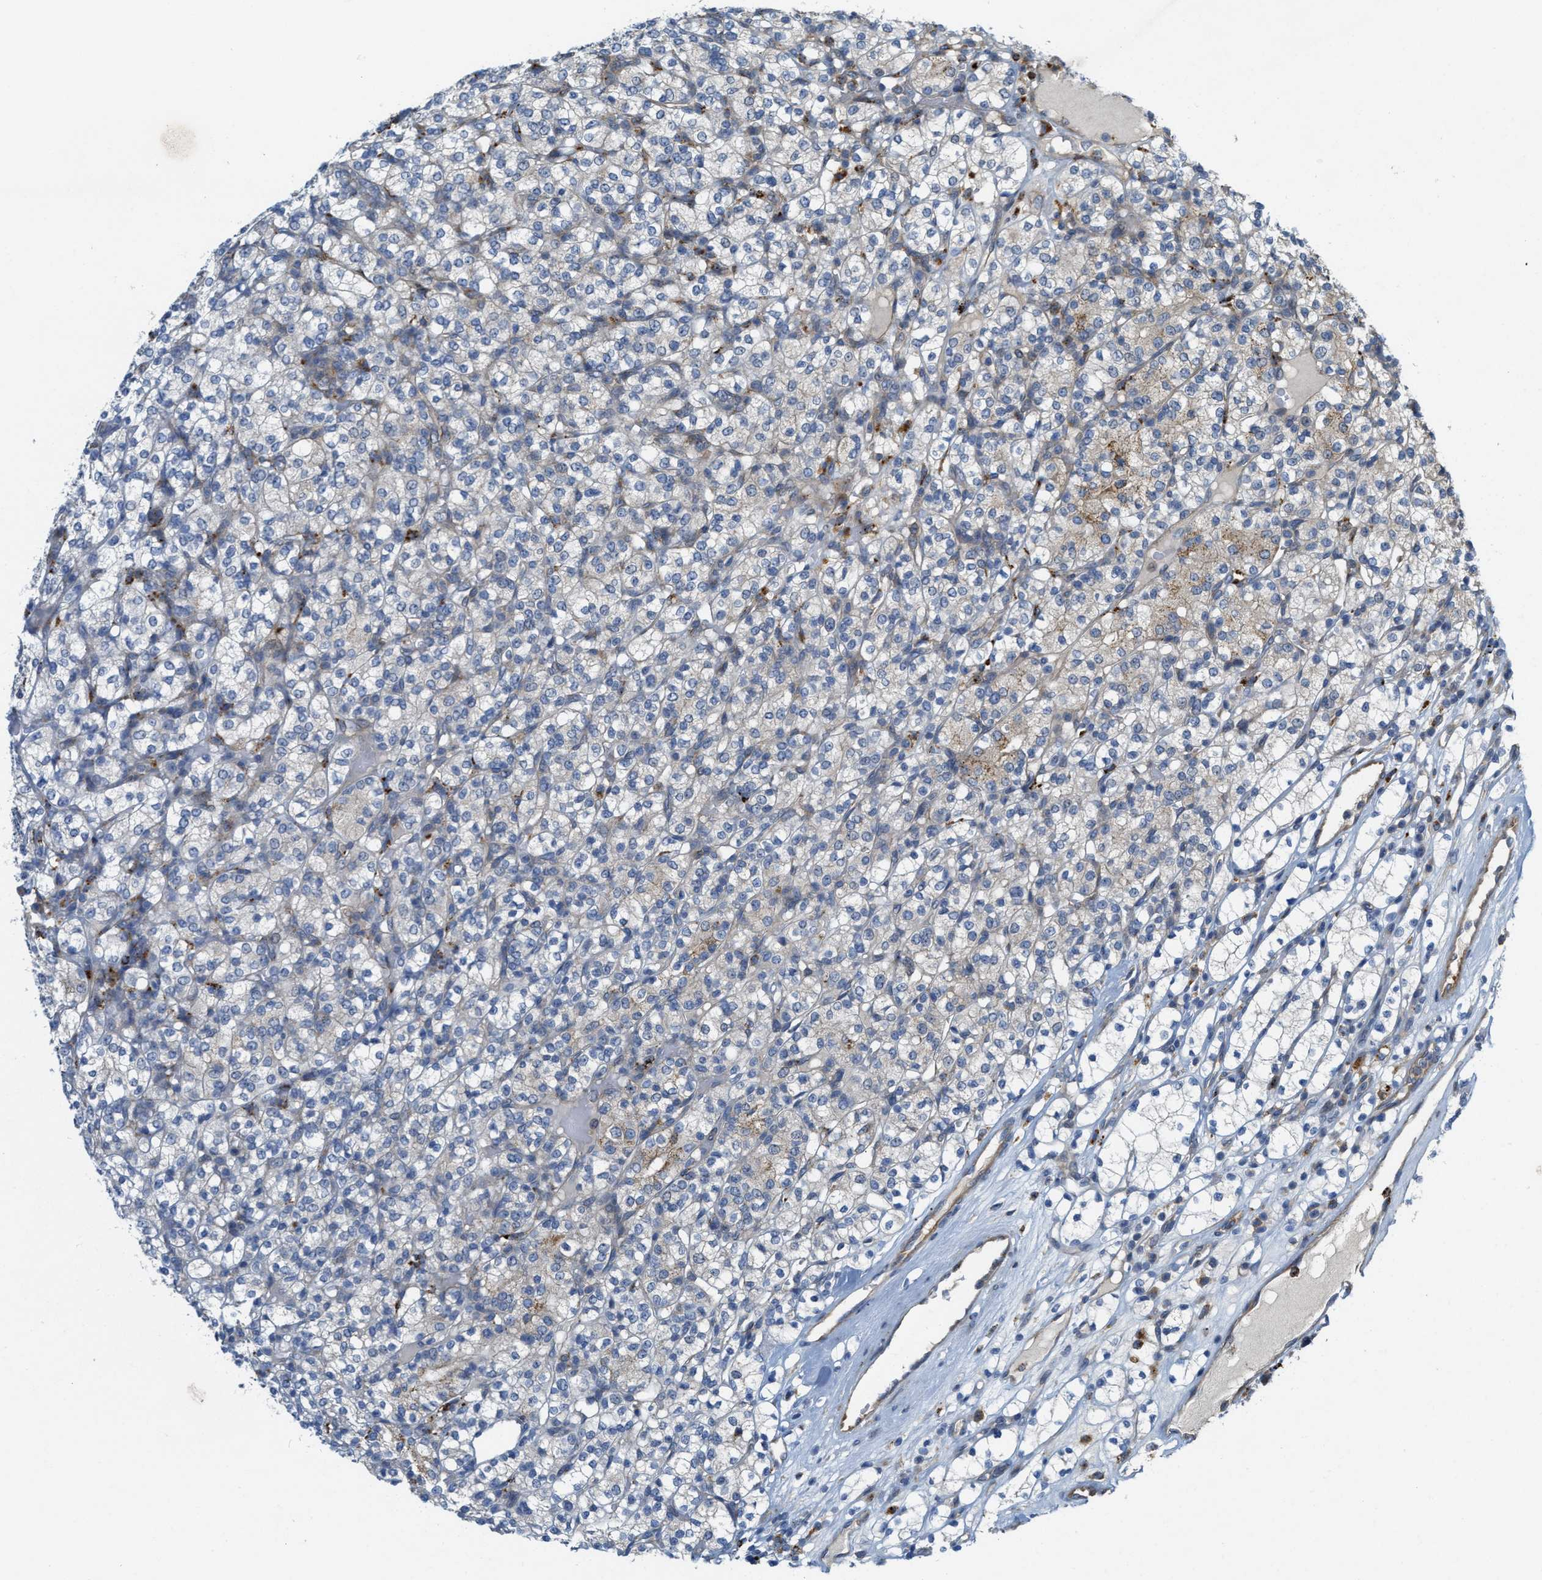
{"staining": {"intensity": "moderate", "quantity": "<25%", "location": "cytoplasmic/membranous"}, "tissue": "renal cancer", "cell_type": "Tumor cells", "image_type": "cancer", "snomed": [{"axis": "morphology", "description": "Adenocarcinoma, NOS"}, {"axis": "topography", "description": "Kidney"}], "caption": "The histopathology image exhibits a brown stain indicating the presence of a protein in the cytoplasmic/membranous of tumor cells in renal cancer.", "gene": "KLHDC10", "patient": {"sex": "male", "age": 77}}